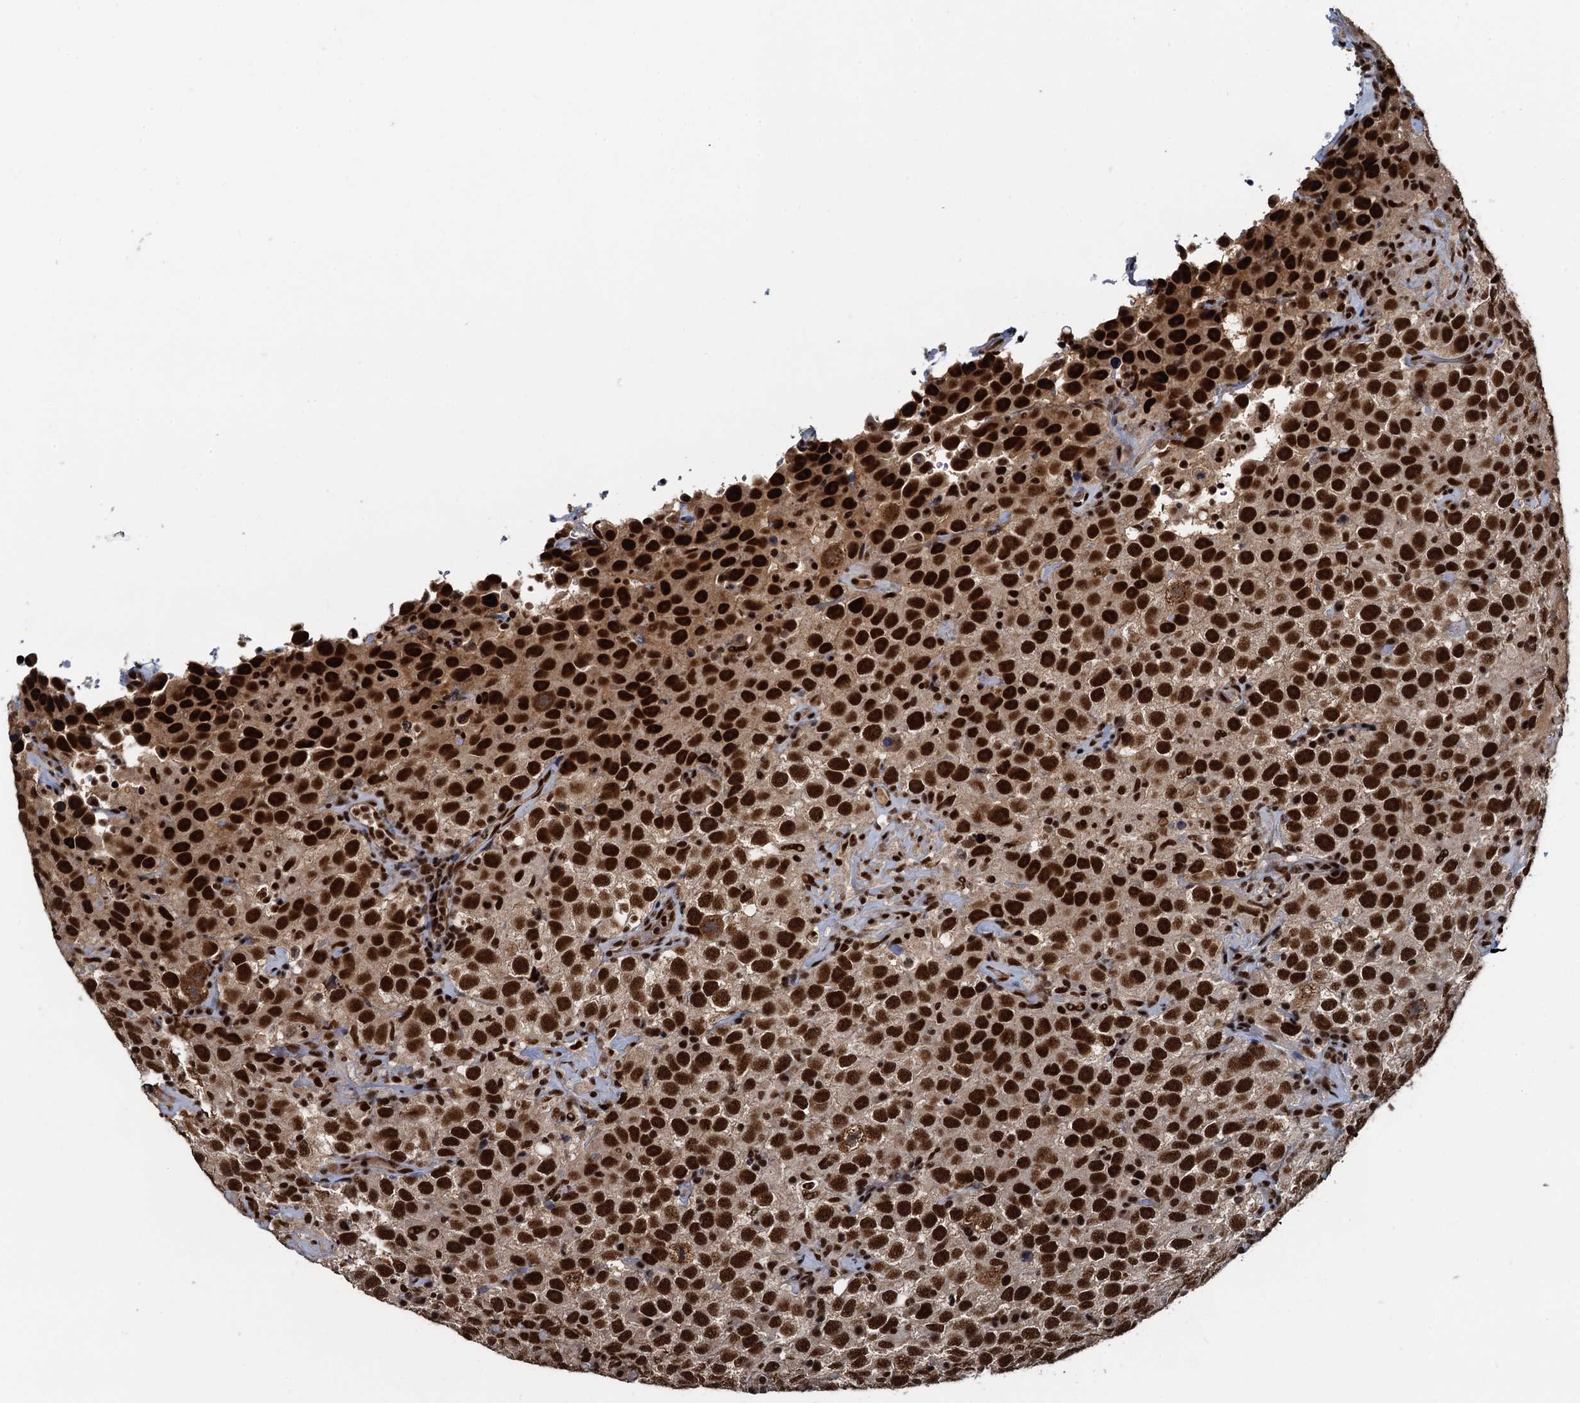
{"staining": {"intensity": "strong", "quantity": ">75%", "location": "nuclear"}, "tissue": "testis cancer", "cell_type": "Tumor cells", "image_type": "cancer", "snomed": [{"axis": "morphology", "description": "Seminoma, NOS"}, {"axis": "topography", "description": "Testis"}], "caption": "Testis seminoma was stained to show a protein in brown. There is high levels of strong nuclear positivity in about >75% of tumor cells.", "gene": "ZC3H18", "patient": {"sex": "male", "age": 41}}